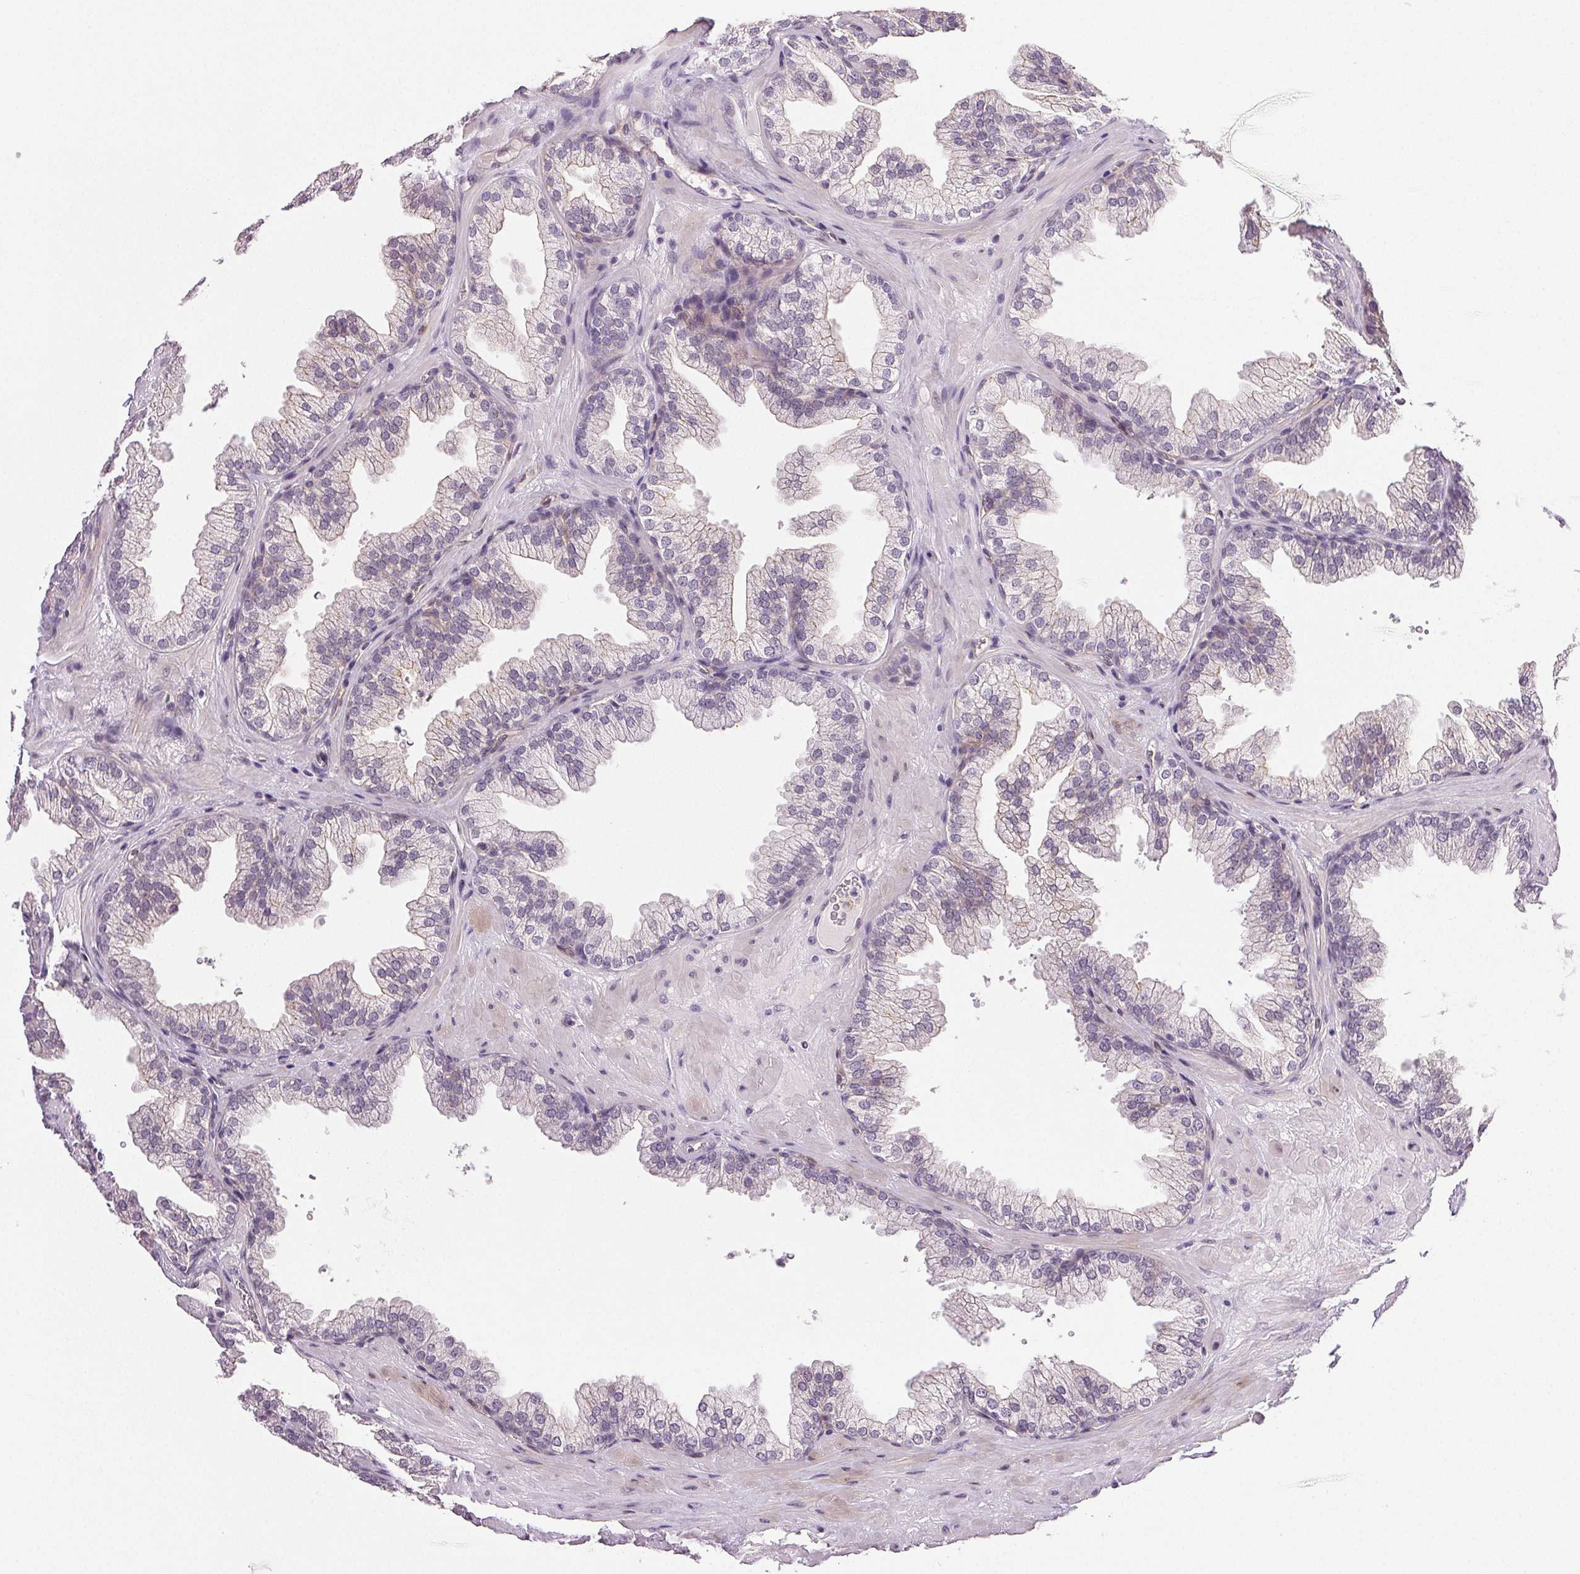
{"staining": {"intensity": "negative", "quantity": "none", "location": "none"}, "tissue": "prostate", "cell_type": "Glandular cells", "image_type": "normal", "snomed": [{"axis": "morphology", "description": "Normal tissue, NOS"}, {"axis": "topography", "description": "Prostate"}], "caption": "Immunohistochemical staining of unremarkable human prostate shows no significant staining in glandular cells.", "gene": "PLCB1", "patient": {"sex": "male", "age": 37}}